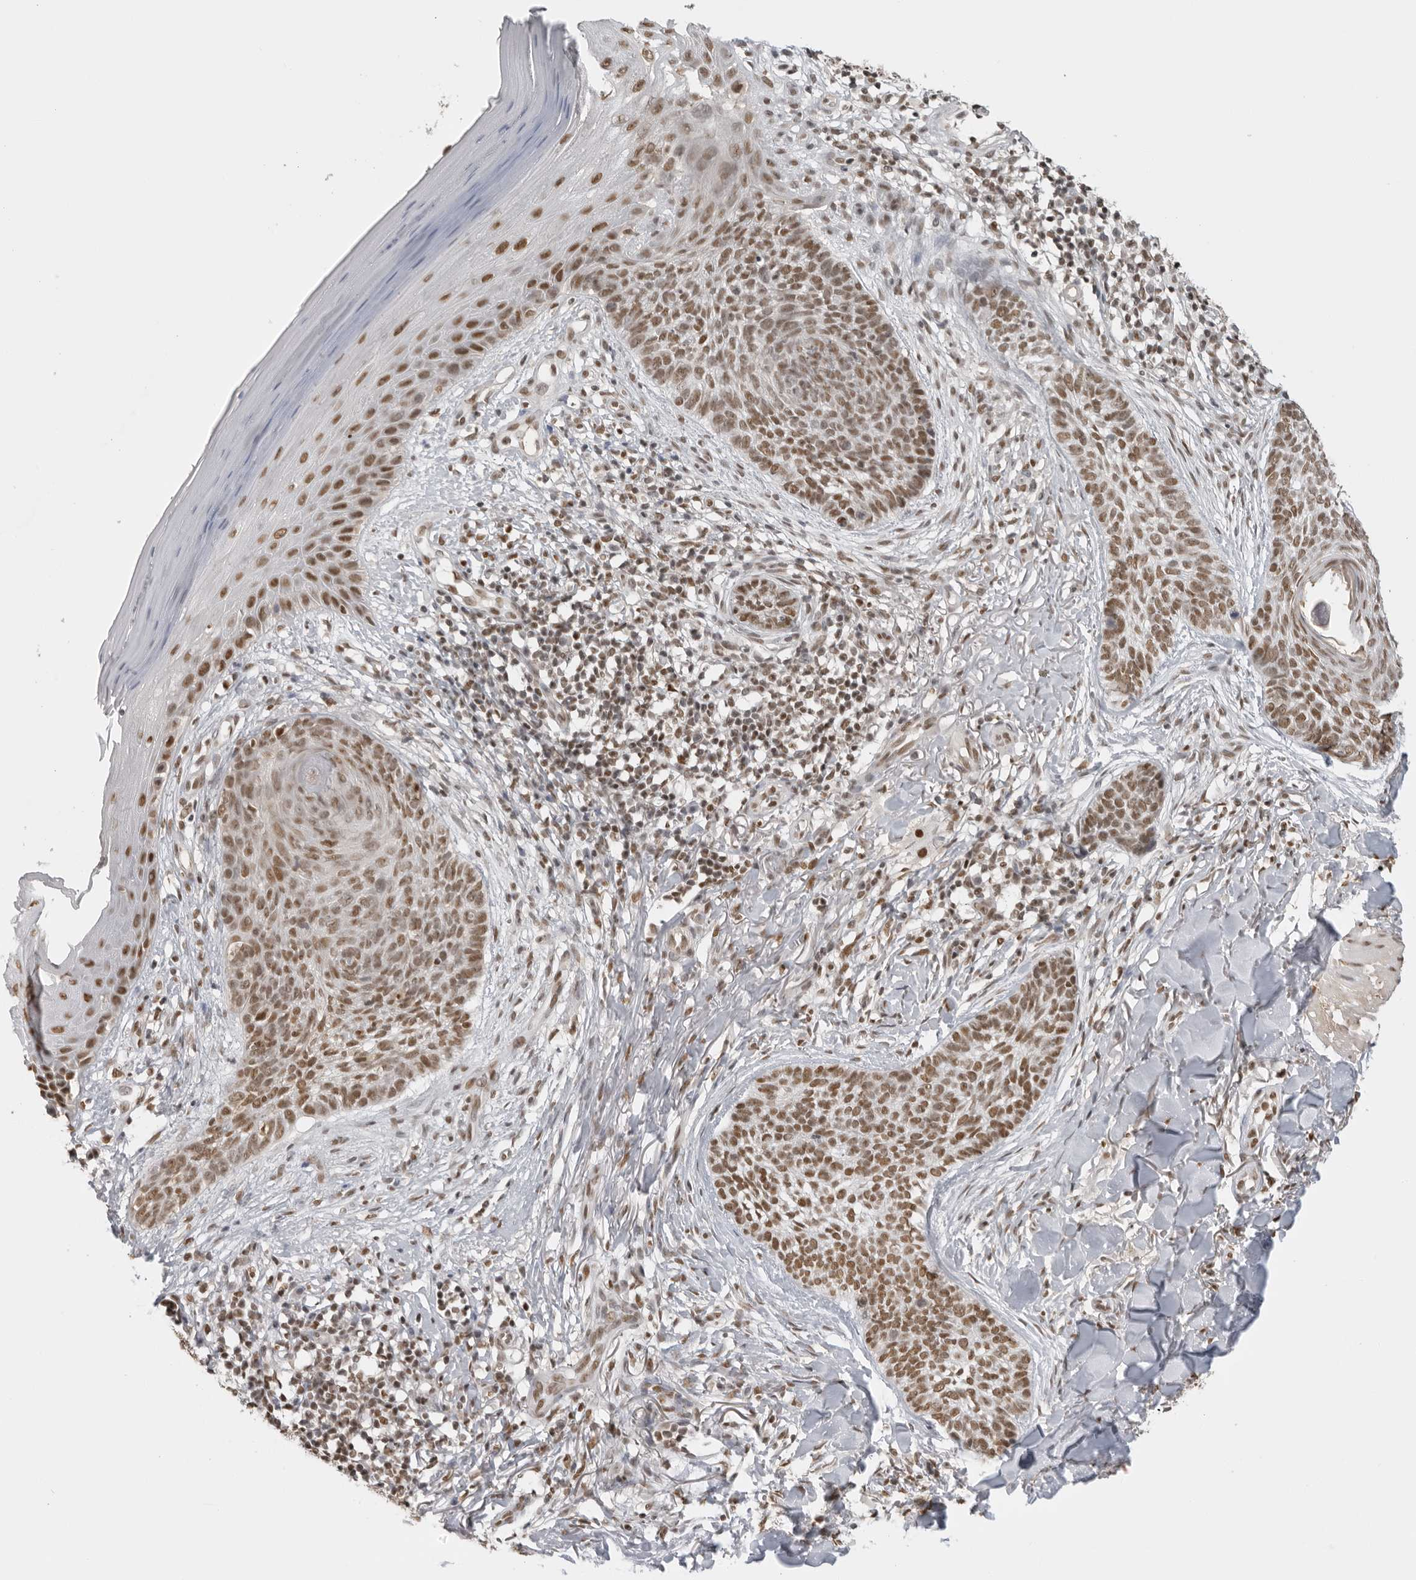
{"staining": {"intensity": "moderate", "quantity": ">75%", "location": "nuclear"}, "tissue": "skin cancer", "cell_type": "Tumor cells", "image_type": "cancer", "snomed": [{"axis": "morphology", "description": "Normal tissue, NOS"}, {"axis": "morphology", "description": "Basal cell carcinoma"}, {"axis": "topography", "description": "Skin"}], "caption": "Approximately >75% of tumor cells in skin basal cell carcinoma display moderate nuclear protein expression as visualized by brown immunohistochemical staining.", "gene": "RPA2", "patient": {"sex": "male", "age": 67}}